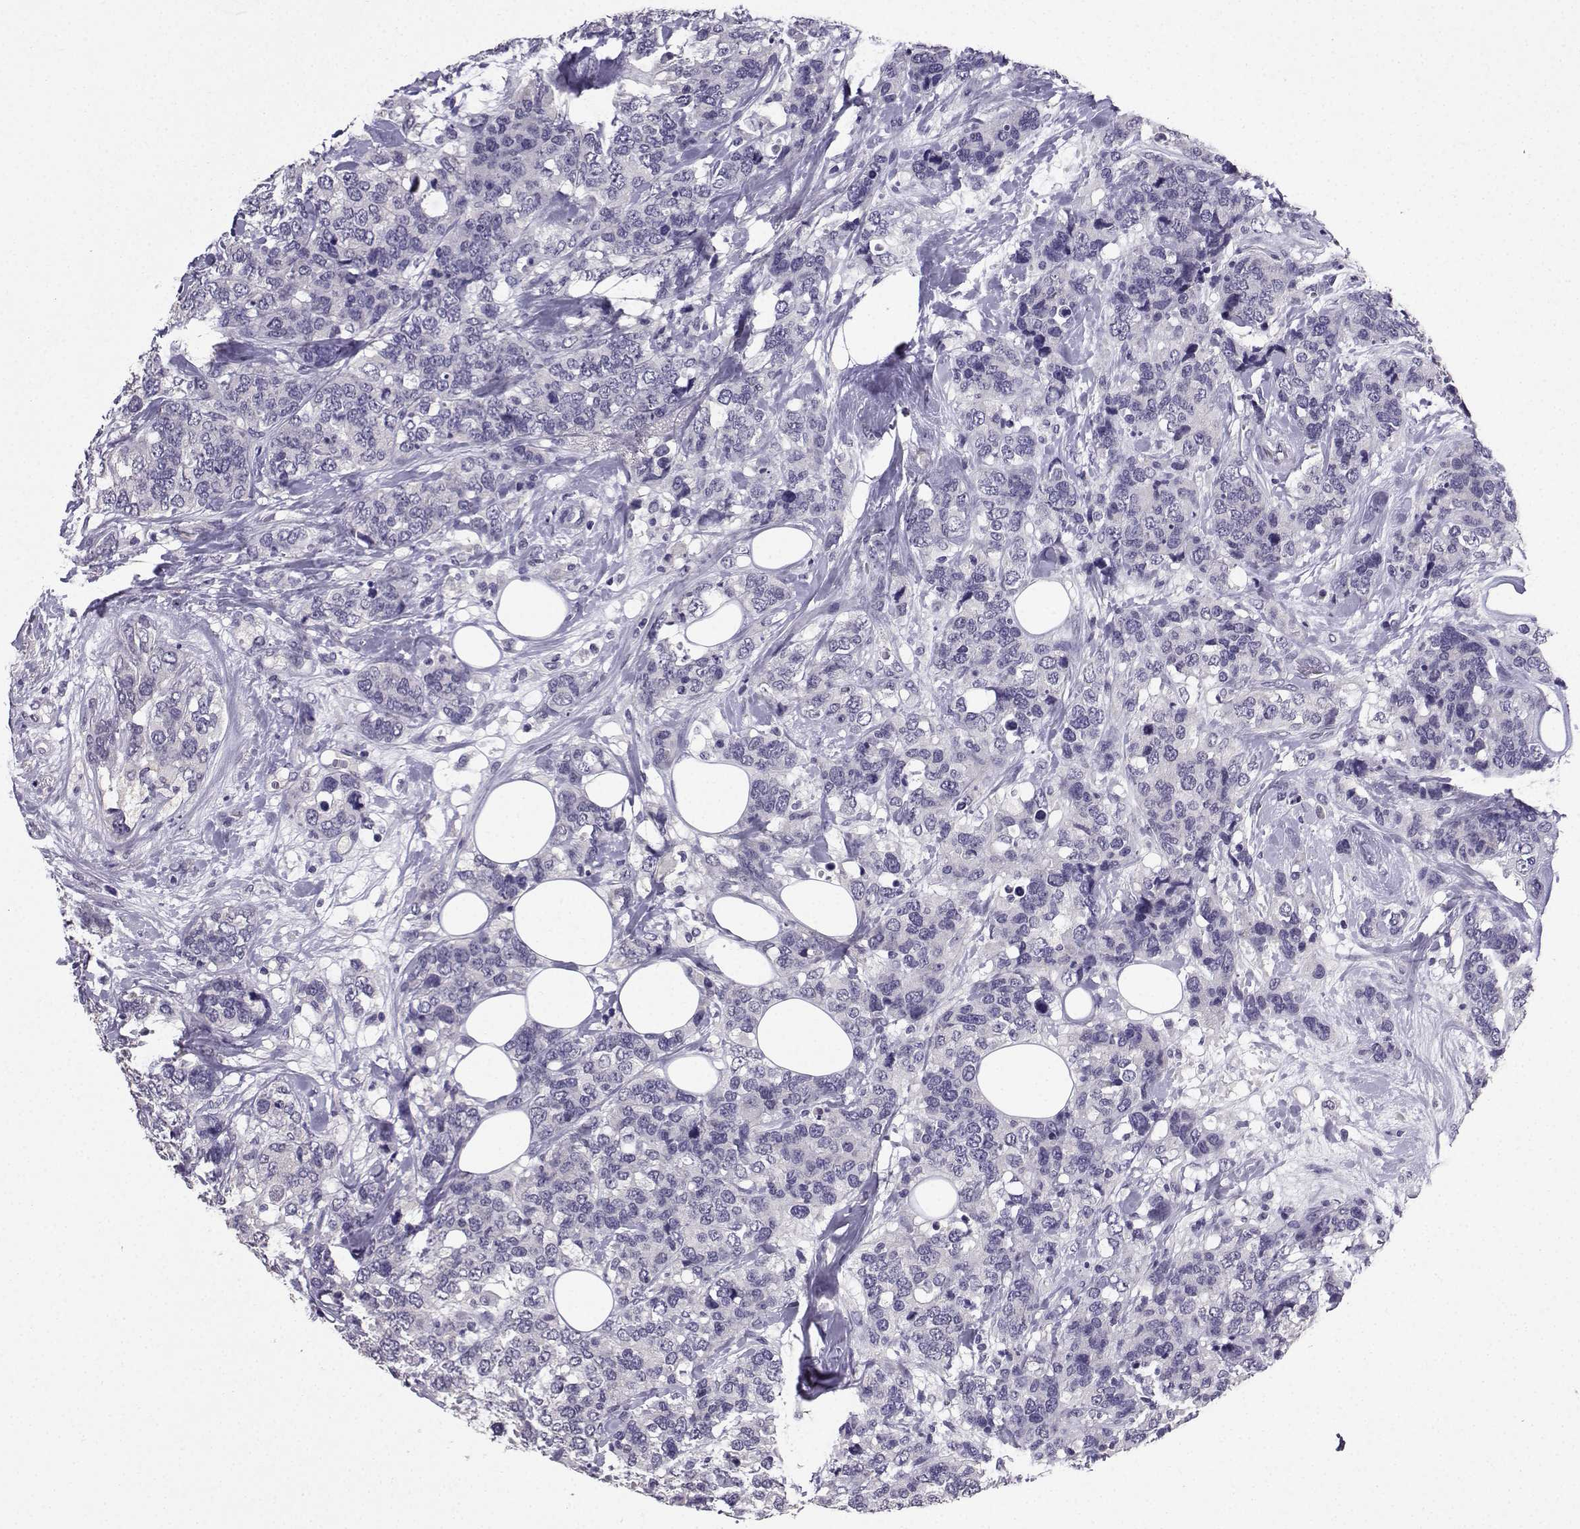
{"staining": {"intensity": "negative", "quantity": "none", "location": "none"}, "tissue": "breast cancer", "cell_type": "Tumor cells", "image_type": "cancer", "snomed": [{"axis": "morphology", "description": "Lobular carcinoma"}, {"axis": "topography", "description": "Breast"}], "caption": "Tumor cells are negative for brown protein staining in breast cancer.", "gene": "SPAG11B", "patient": {"sex": "female", "age": 59}}